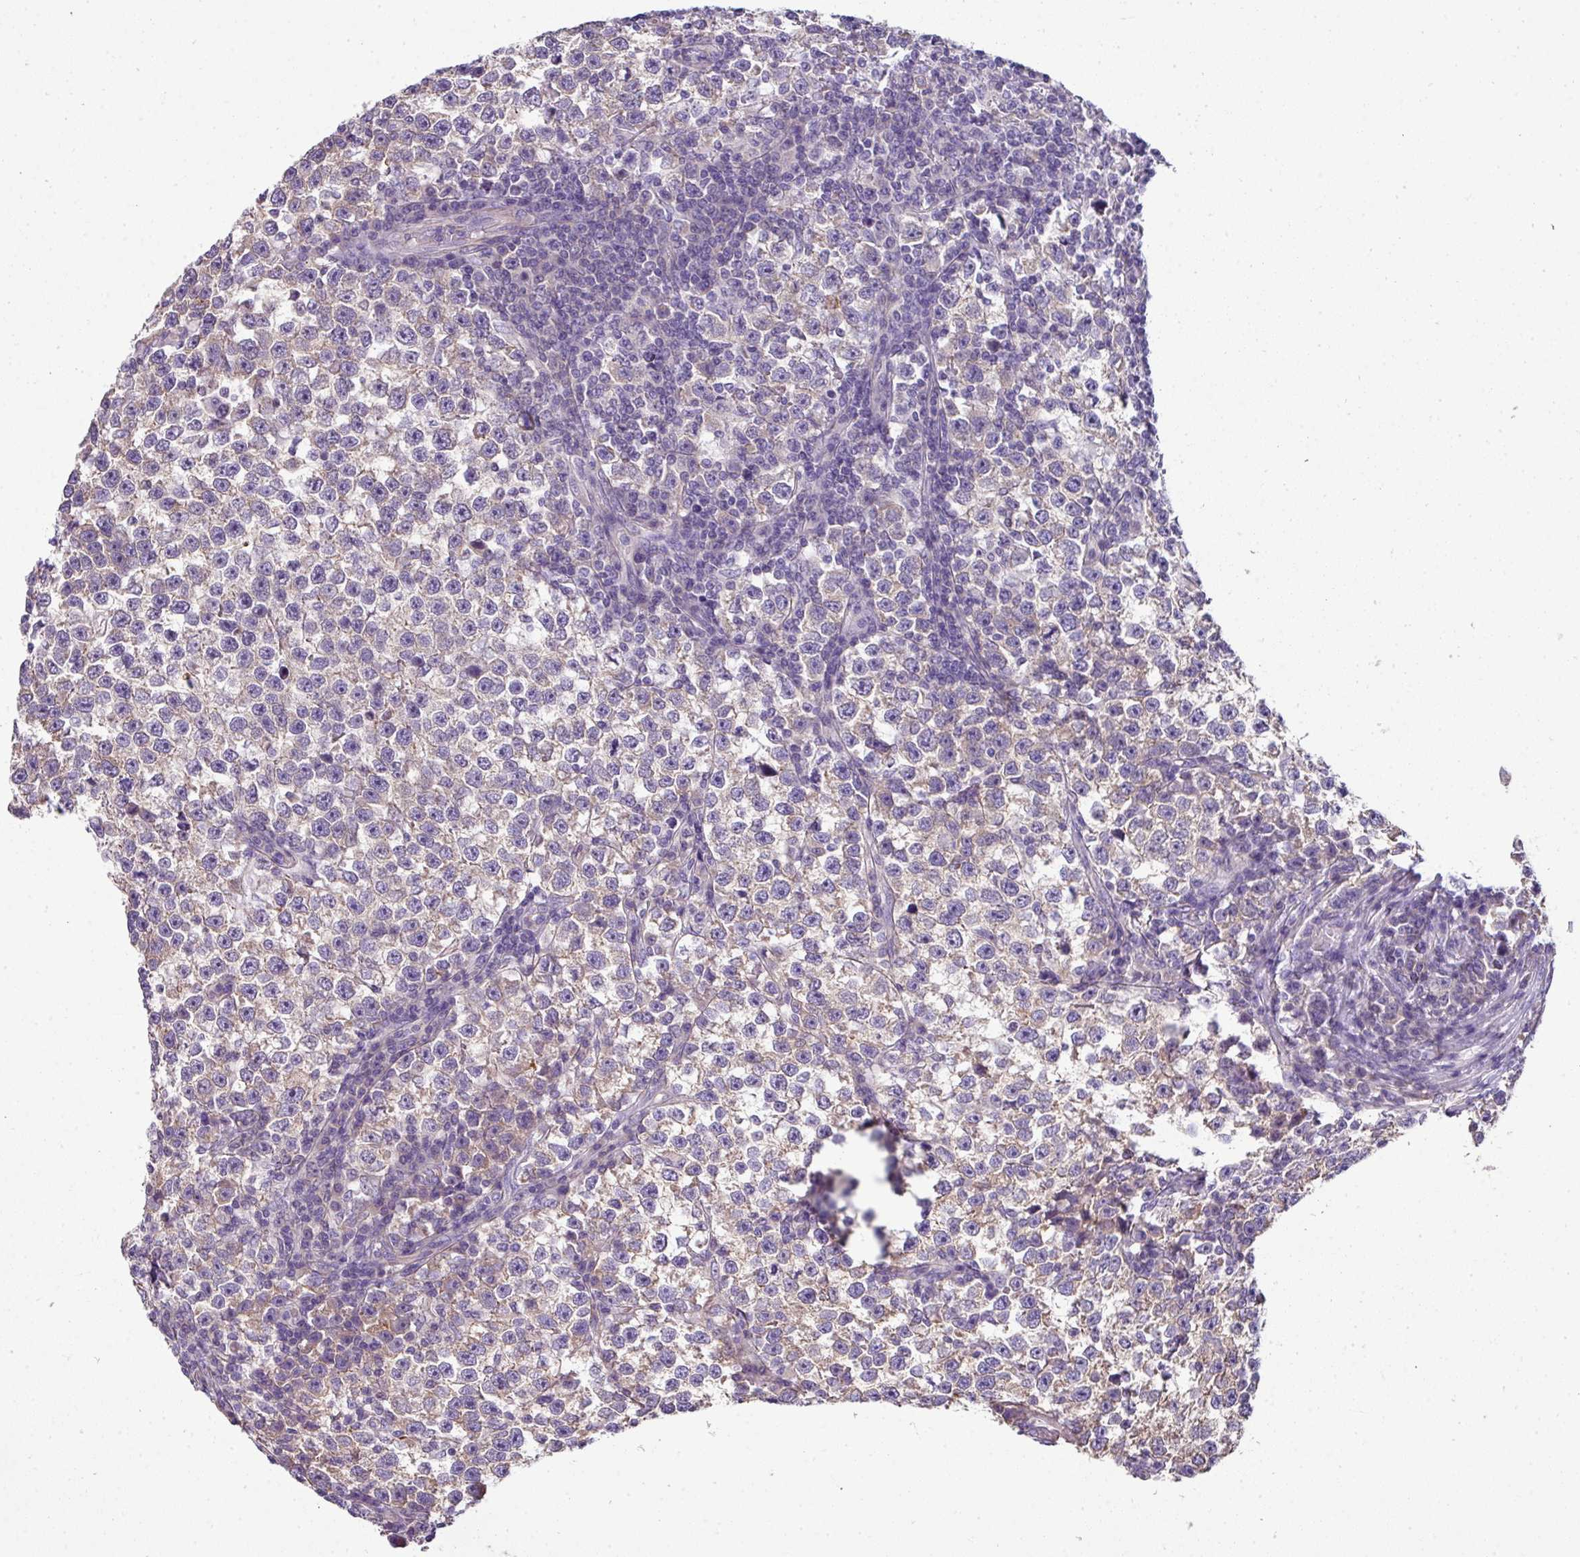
{"staining": {"intensity": "weak", "quantity": "<25%", "location": "cytoplasmic/membranous"}, "tissue": "testis cancer", "cell_type": "Tumor cells", "image_type": "cancer", "snomed": [{"axis": "morphology", "description": "Normal tissue, NOS"}, {"axis": "morphology", "description": "Seminoma, NOS"}, {"axis": "topography", "description": "Testis"}], "caption": "An immunohistochemistry histopathology image of seminoma (testis) is shown. There is no staining in tumor cells of seminoma (testis).", "gene": "PALS2", "patient": {"sex": "male", "age": 43}}